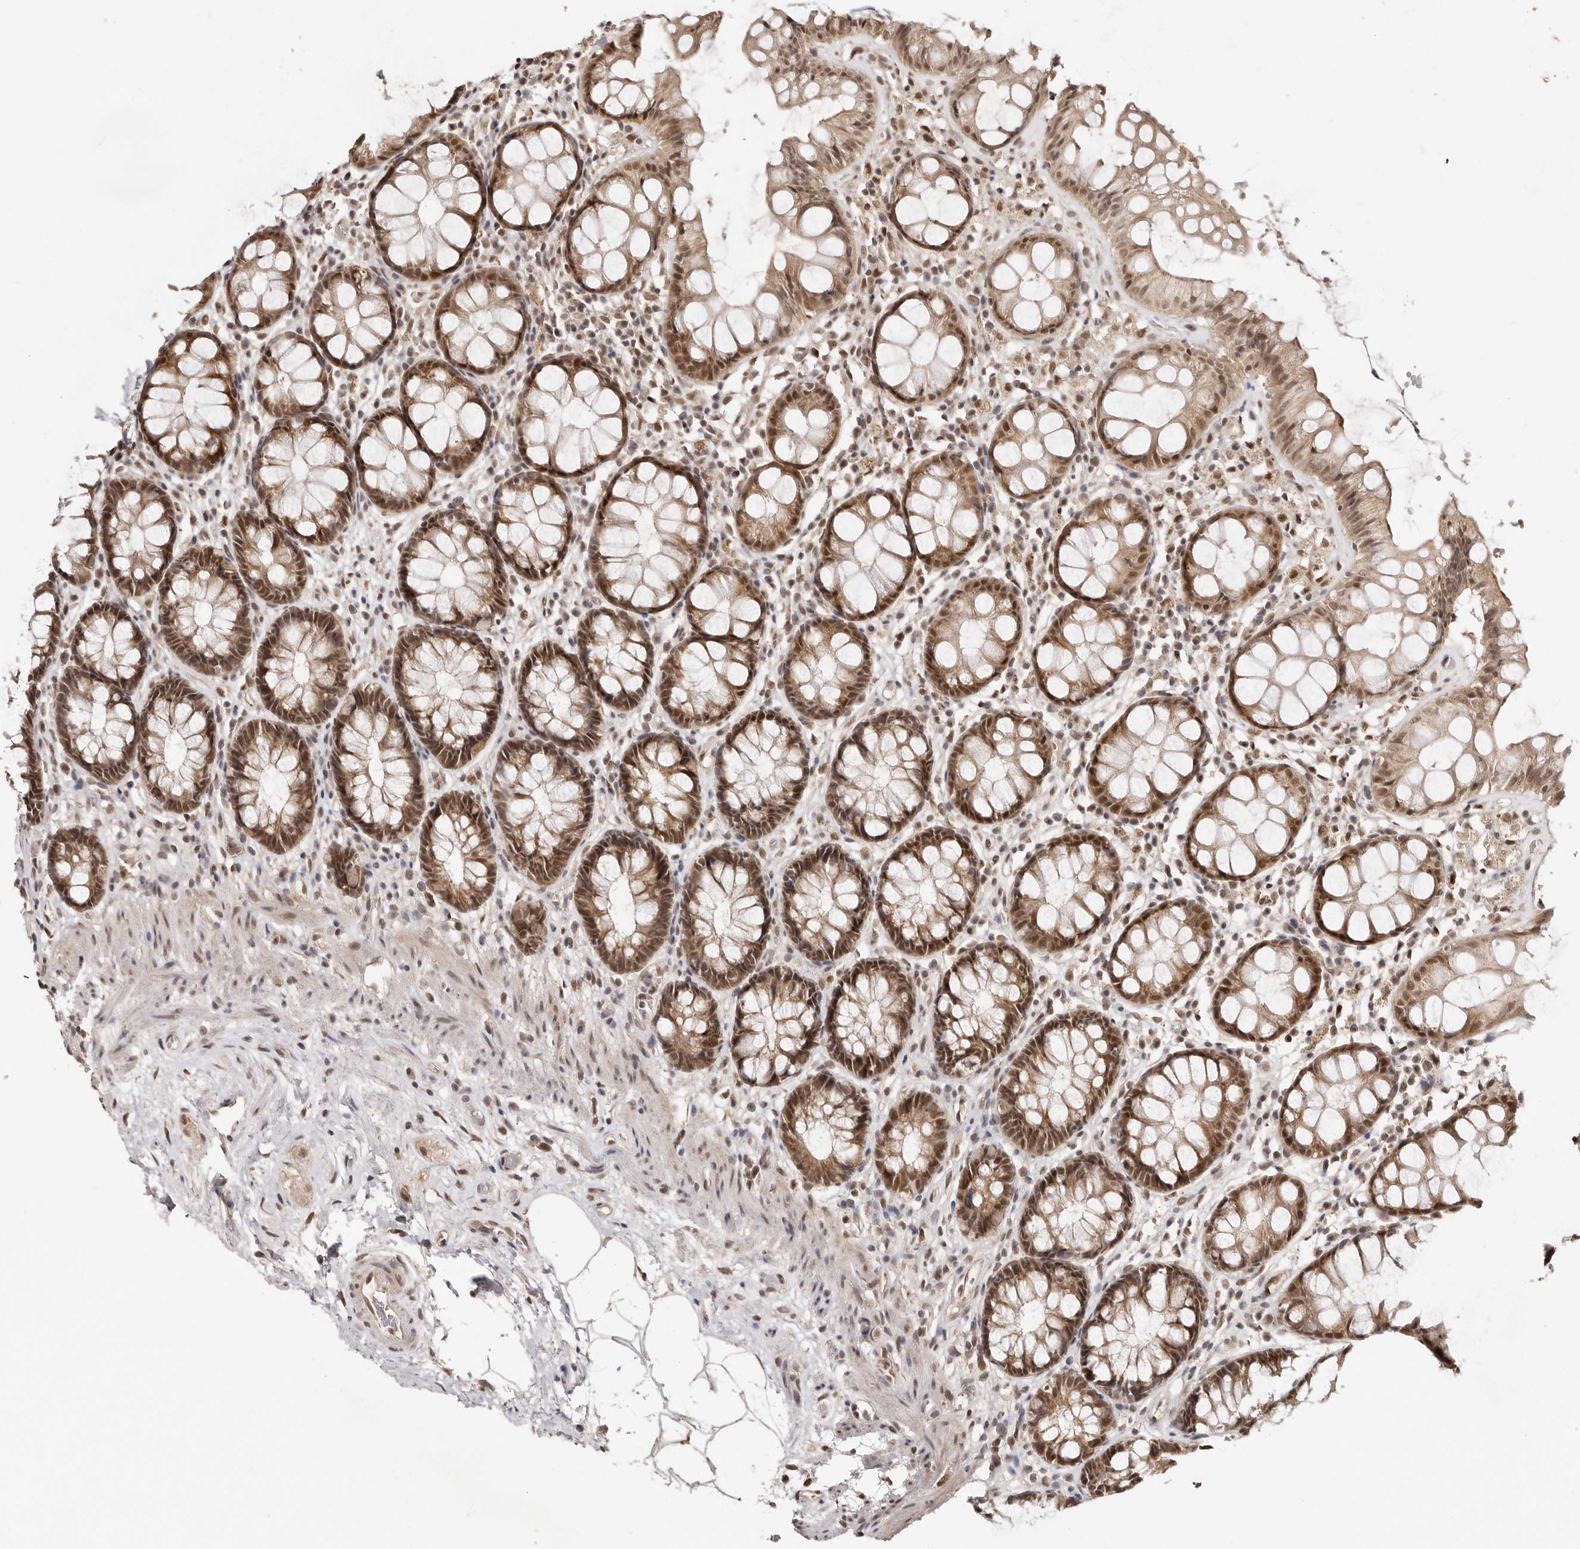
{"staining": {"intensity": "moderate", "quantity": ">75%", "location": "cytoplasmic/membranous,nuclear"}, "tissue": "rectum", "cell_type": "Glandular cells", "image_type": "normal", "snomed": [{"axis": "morphology", "description": "Normal tissue, NOS"}, {"axis": "topography", "description": "Rectum"}], "caption": "Rectum stained with immunohistochemistry (IHC) shows moderate cytoplasmic/membranous,nuclear staining in about >75% of glandular cells. The staining was performed using DAB to visualize the protein expression in brown, while the nuclei were stained in blue with hematoxylin (Magnification: 20x).", "gene": "MED8", "patient": {"sex": "male", "age": 64}}